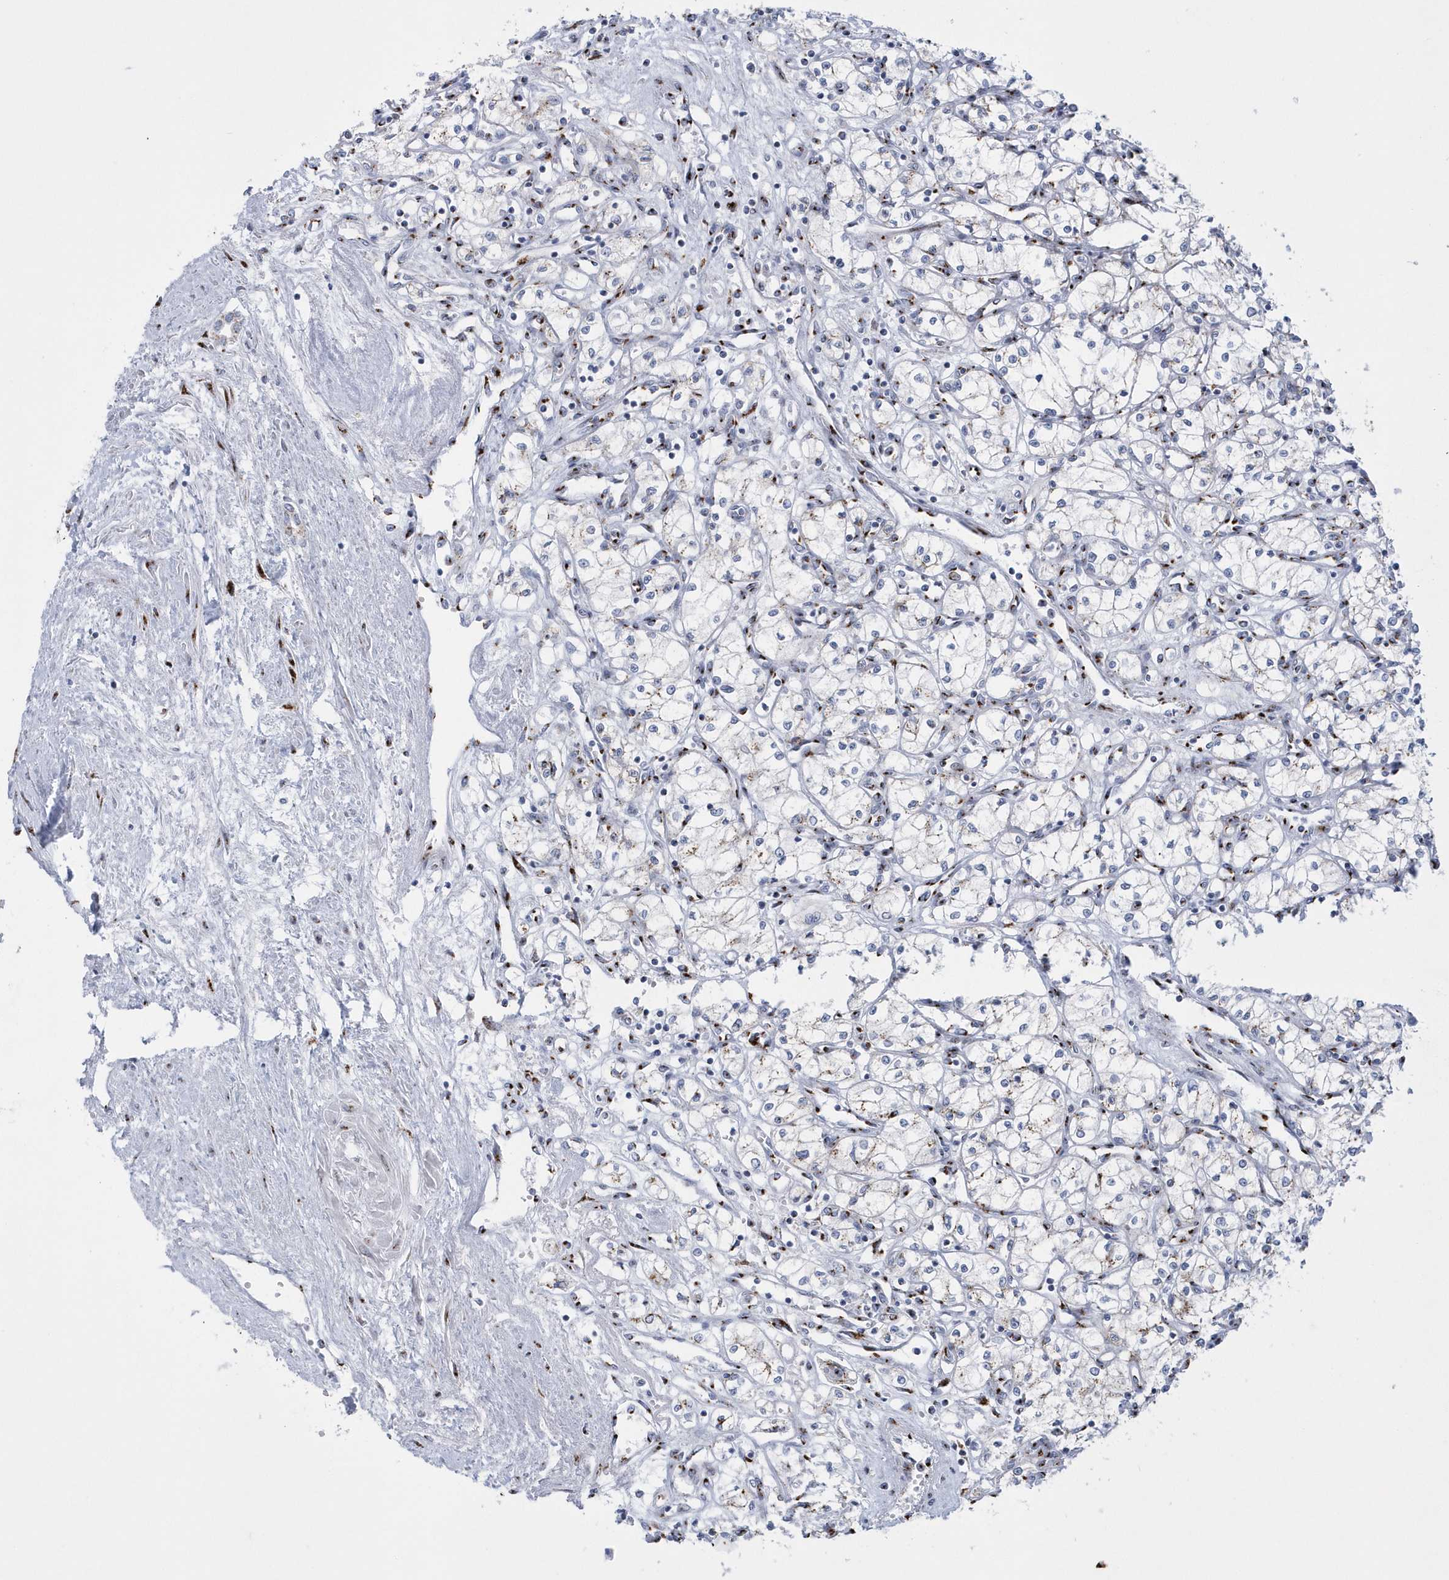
{"staining": {"intensity": "weak", "quantity": "<25%", "location": "cytoplasmic/membranous"}, "tissue": "renal cancer", "cell_type": "Tumor cells", "image_type": "cancer", "snomed": [{"axis": "morphology", "description": "Adenocarcinoma, NOS"}, {"axis": "topography", "description": "Kidney"}], "caption": "Immunohistochemistry (IHC) micrograph of adenocarcinoma (renal) stained for a protein (brown), which shows no staining in tumor cells.", "gene": "SLX9", "patient": {"sex": "male", "age": 59}}